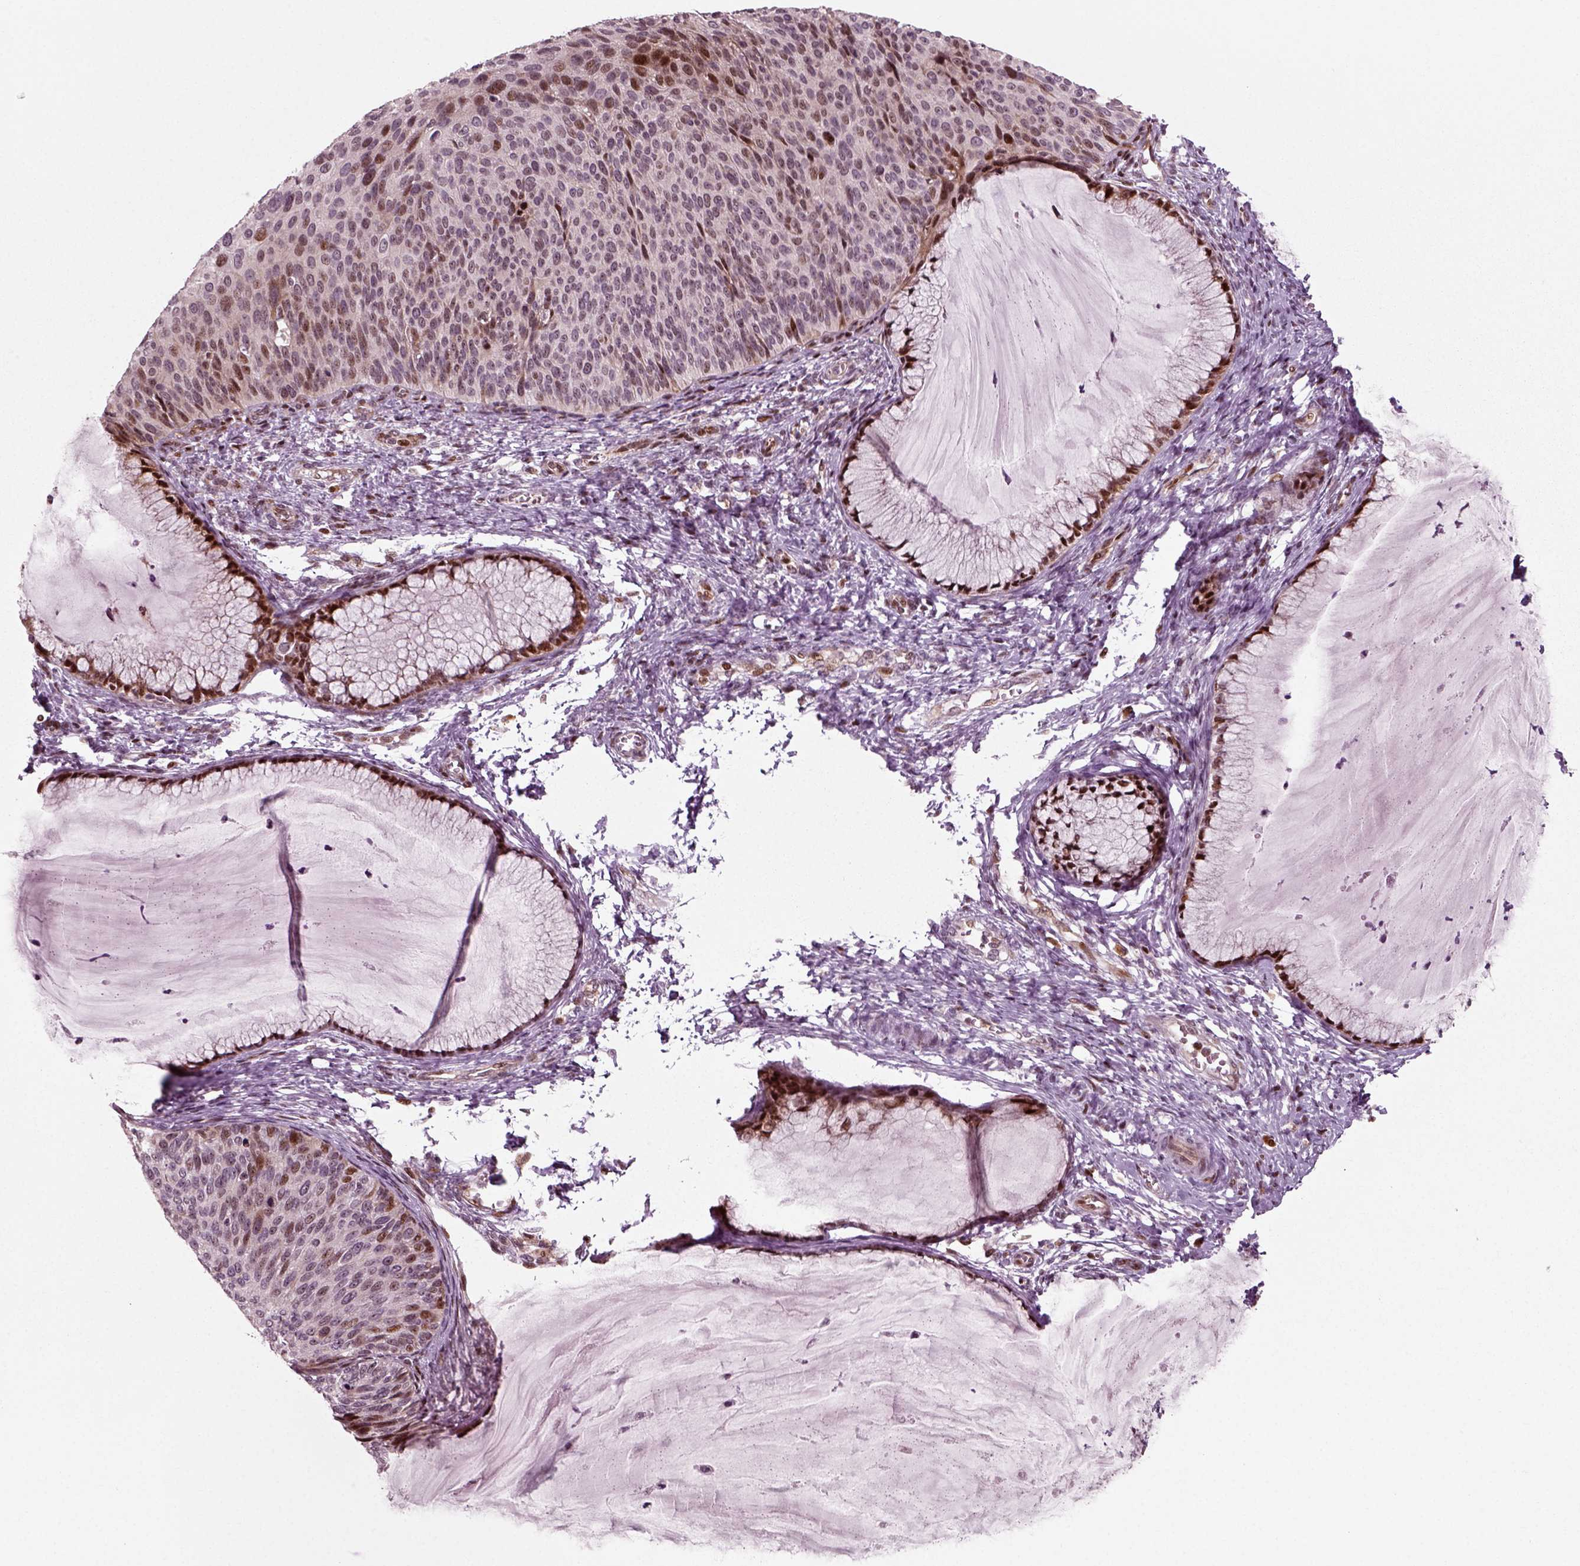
{"staining": {"intensity": "moderate", "quantity": "<25%", "location": "nuclear"}, "tissue": "cervical cancer", "cell_type": "Tumor cells", "image_type": "cancer", "snomed": [{"axis": "morphology", "description": "Squamous cell carcinoma, NOS"}, {"axis": "topography", "description": "Cervix"}], "caption": "The photomicrograph displays a brown stain indicating the presence of a protein in the nuclear of tumor cells in cervical cancer (squamous cell carcinoma).", "gene": "CDC14A", "patient": {"sex": "female", "age": 36}}